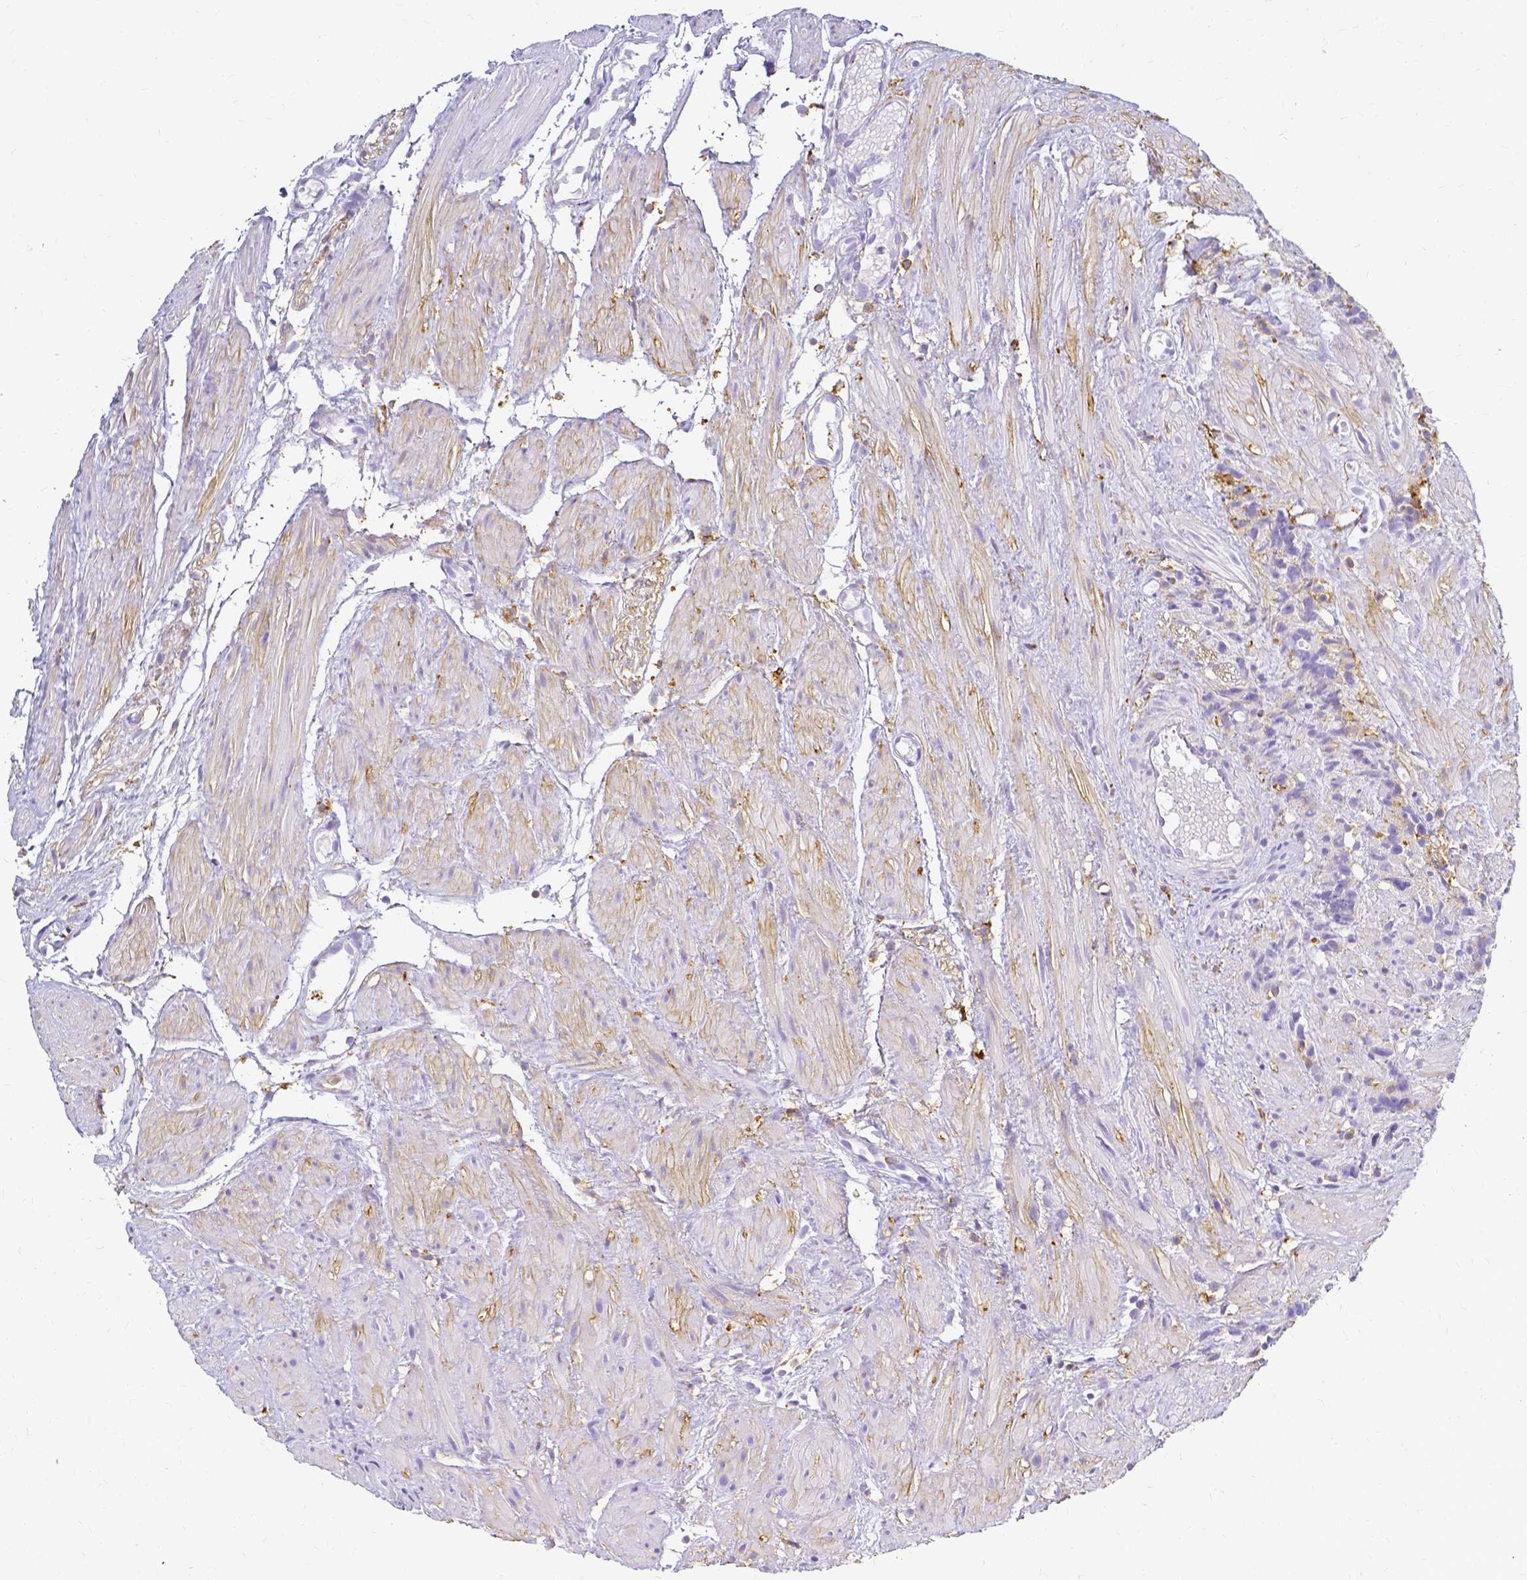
{"staining": {"intensity": "negative", "quantity": "none", "location": "none"}, "tissue": "prostate cancer", "cell_type": "Tumor cells", "image_type": "cancer", "snomed": [{"axis": "morphology", "description": "Adenocarcinoma, High grade"}, {"axis": "topography", "description": "Prostate"}], "caption": "Immunohistochemistry (IHC) photomicrograph of neoplastic tissue: prostate cancer stained with DAB (3,3'-diaminobenzidine) reveals no significant protein staining in tumor cells.", "gene": "HSPA12A", "patient": {"sex": "male", "age": 68}}